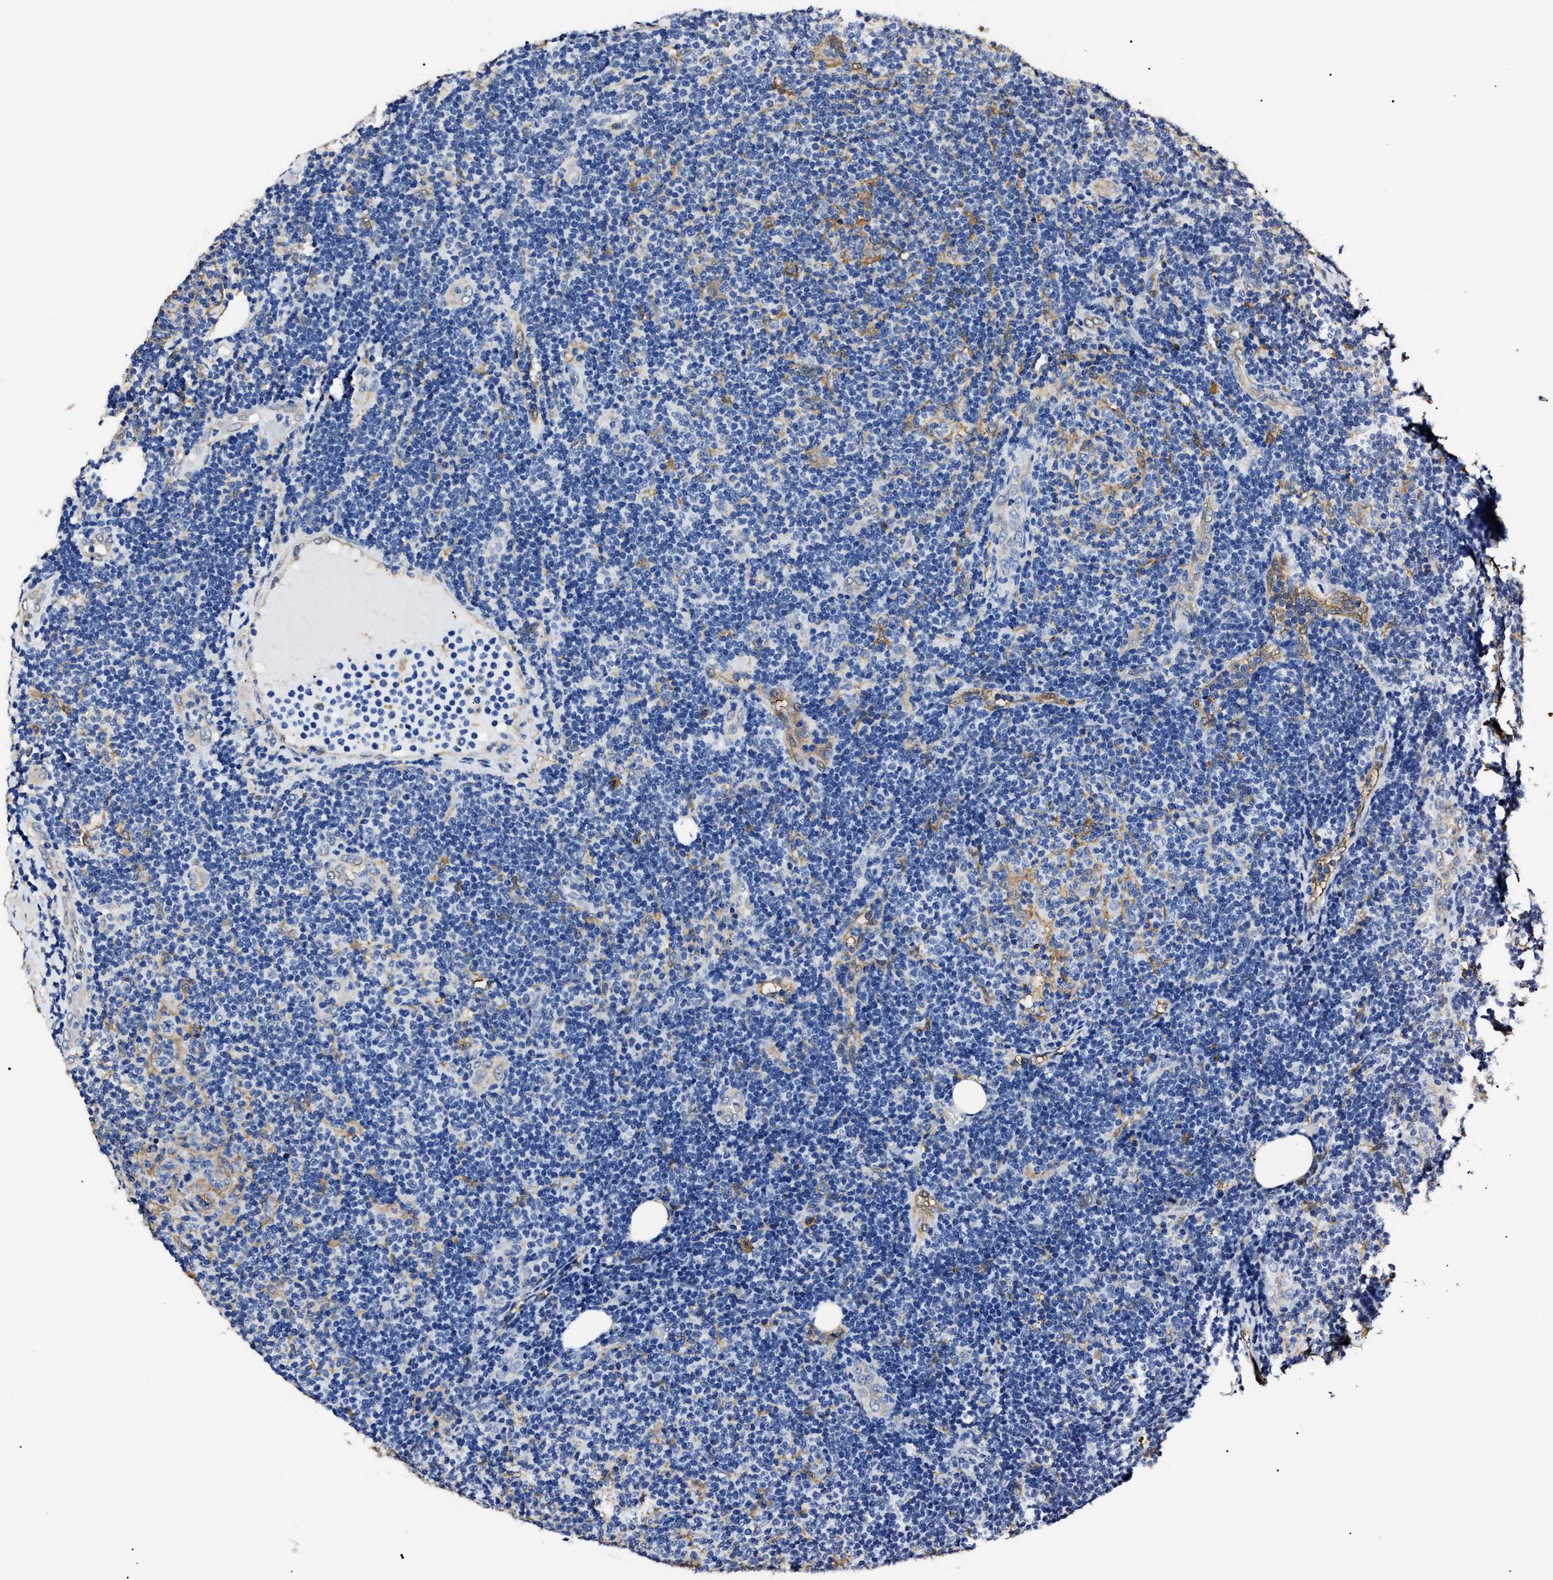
{"staining": {"intensity": "negative", "quantity": "none", "location": "none"}, "tissue": "lymphoma", "cell_type": "Tumor cells", "image_type": "cancer", "snomed": [{"axis": "morphology", "description": "Malignant lymphoma, non-Hodgkin's type, Low grade"}, {"axis": "topography", "description": "Lymph node"}], "caption": "Tumor cells are negative for brown protein staining in malignant lymphoma, non-Hodgkin's type (low-grade).", "gene": "ALDH1A1", "patient": {"sex": "male", "age": 83}}